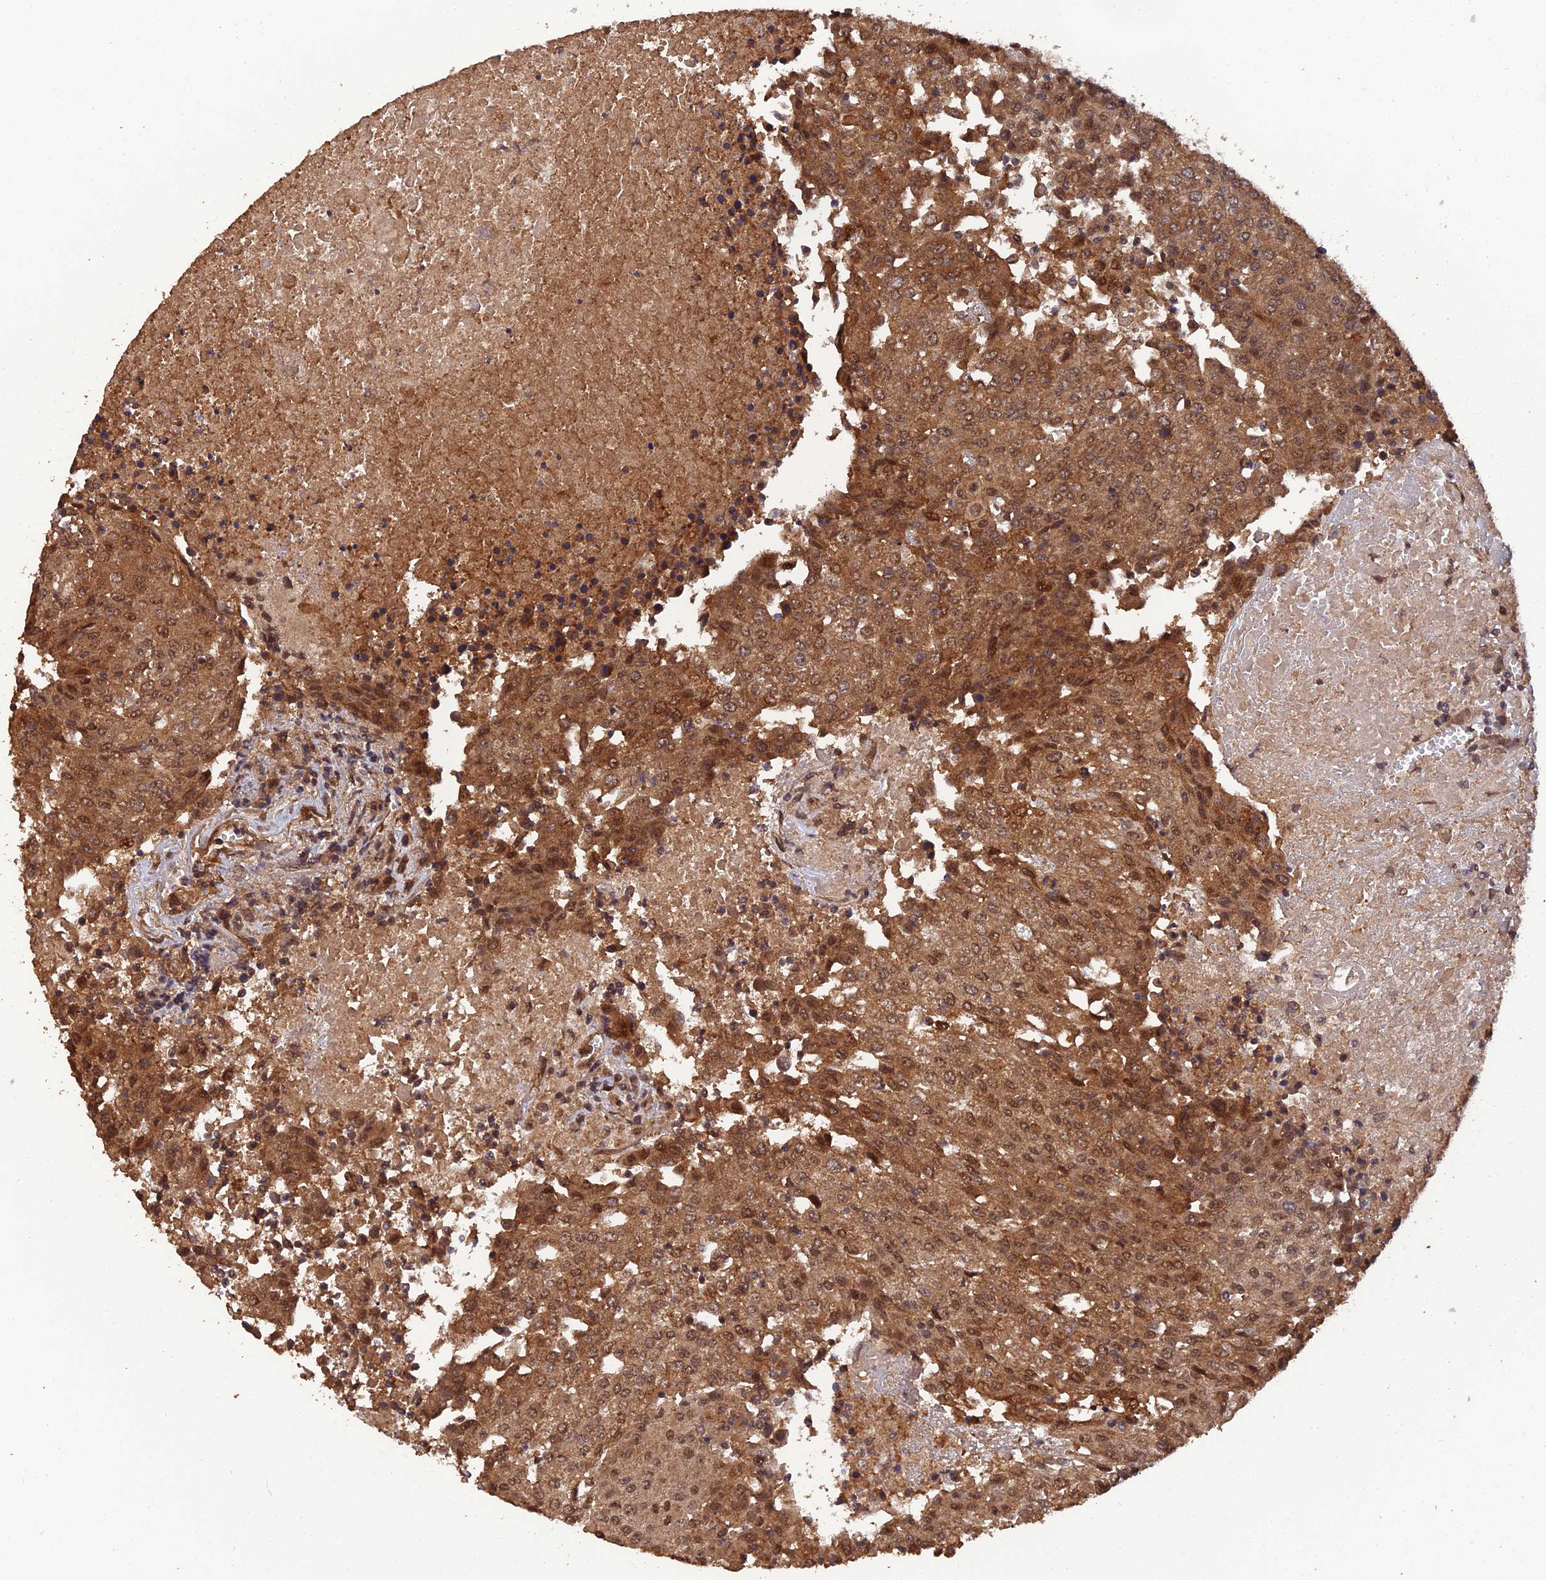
{"staining": {"intensity": "moderate", "quantity": ">75%", "location": "cytoplasmic/membranous,nuclear"}, "tissue": "urothelial cancer", "cell_type": "Tumor cells", "image_type": "cancer", "snomed": [{"axis": "morphology", "description": "Urothelial carcinoma, High grade"}, {"axis": "topography", "description": "Urinary bladder"}], "caption": "A brown stain shows moderate cytoplasmic/membranous and nuclear expression of a protein in human urothelial cancer tumor cells.", "gene": "RALGAPA2", "patient": {"sex": "female", "age": 85}}